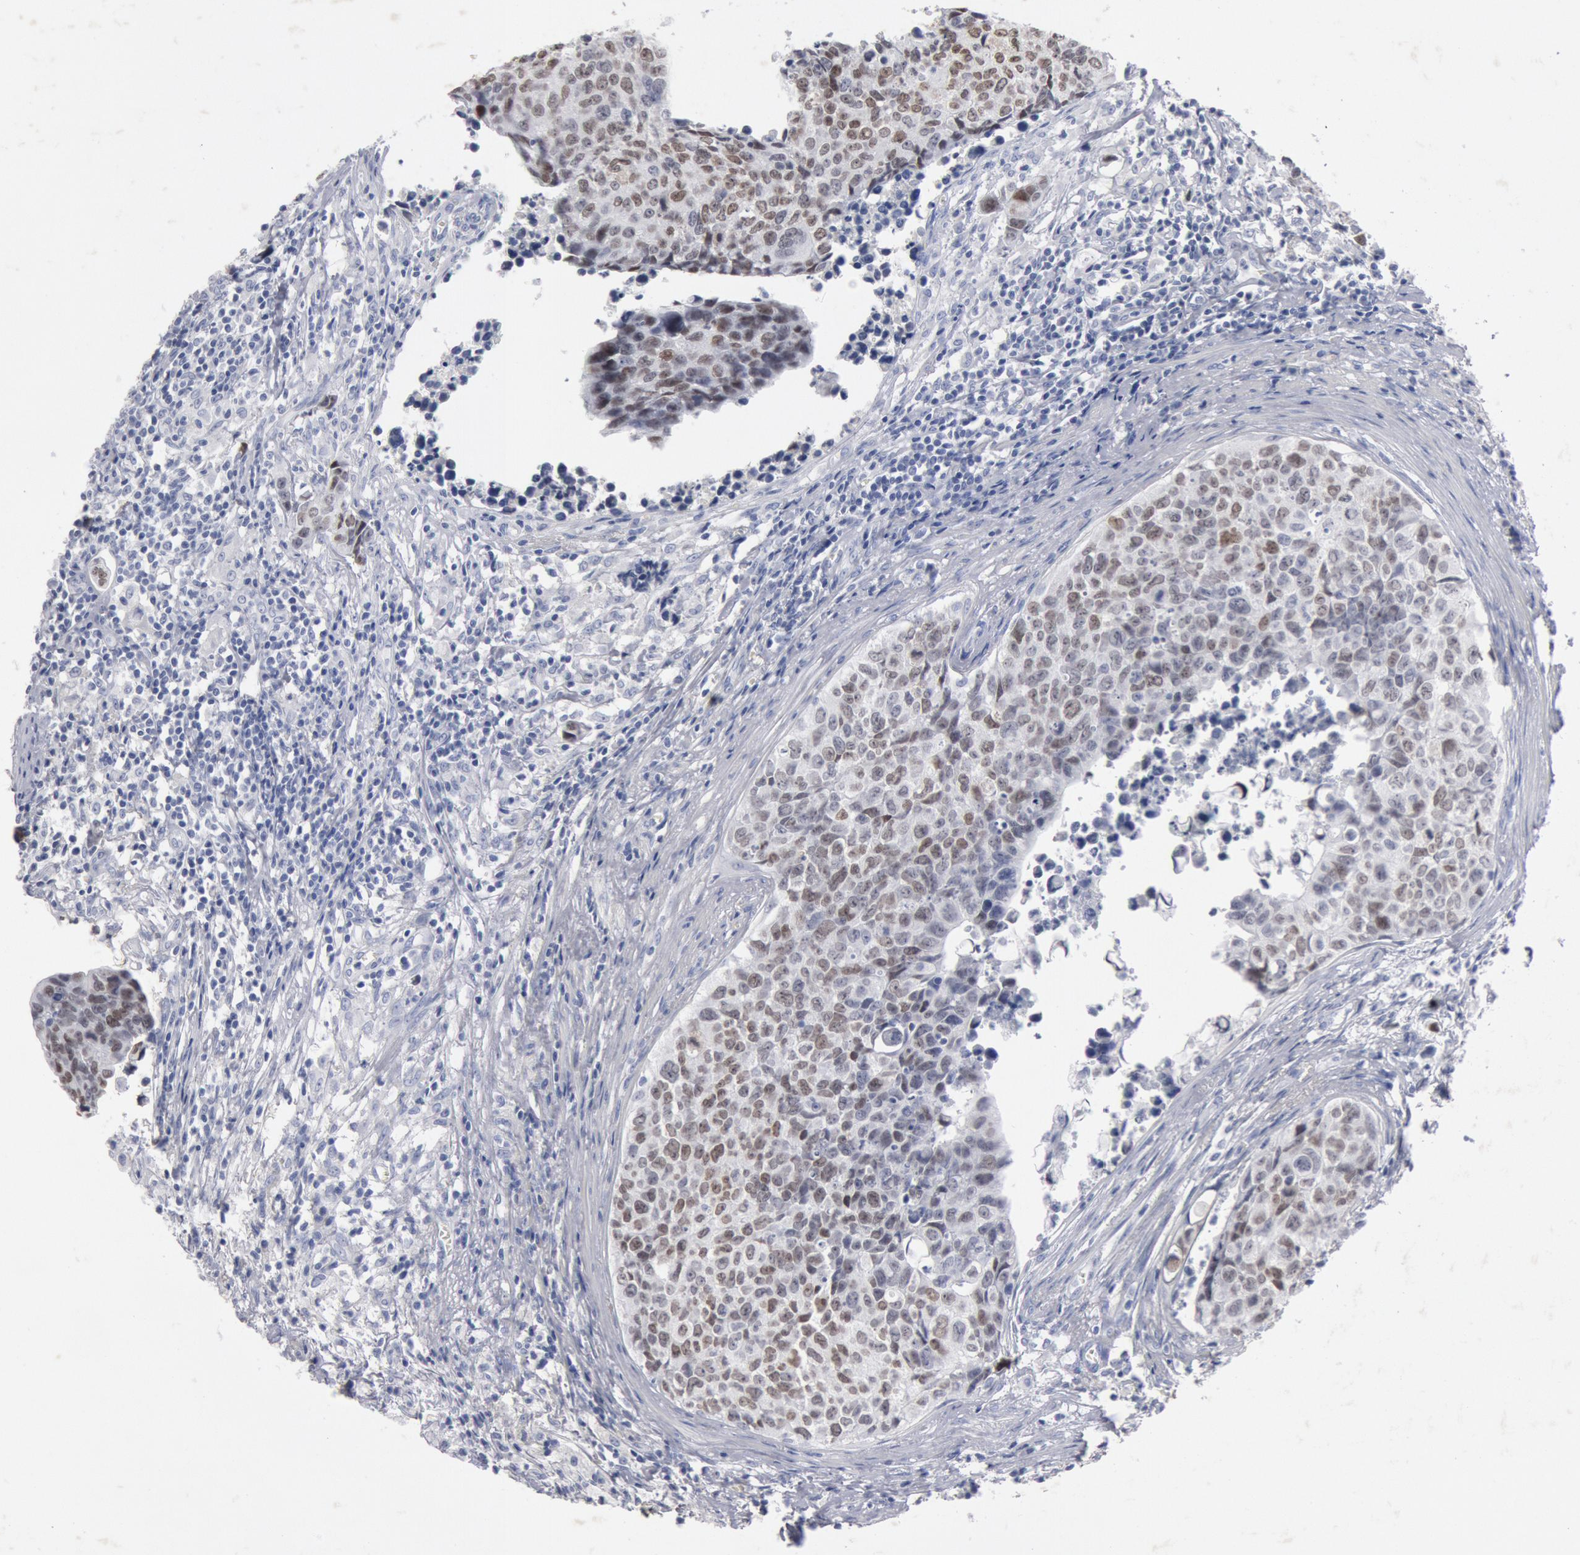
{"staining": {"intensity": "weak", "quantity": "25%-75%", "location": "nuclear"}, "tissue": "urothelial cancer", "cell_type": "Tumor cells", "image_type": "cancer", "snomed": [{"axis": "morphology", "description": "Urothelial carcinoma, High grade"}, {"axis": "topography", "description": "Urinary bladder"}], "caption": "Immunohistochemistry (IHC) of human urothelial cancer exhibits low levels of weak nuclear expression in approximately 25%-75% of tumor cells. (DAB (3,3'-diaminobenzidine) IHC, brown staining for protein, blue staining for nuclei).", "gene": "FOXA2", "patient": {"sex": "male", "age": 81}}